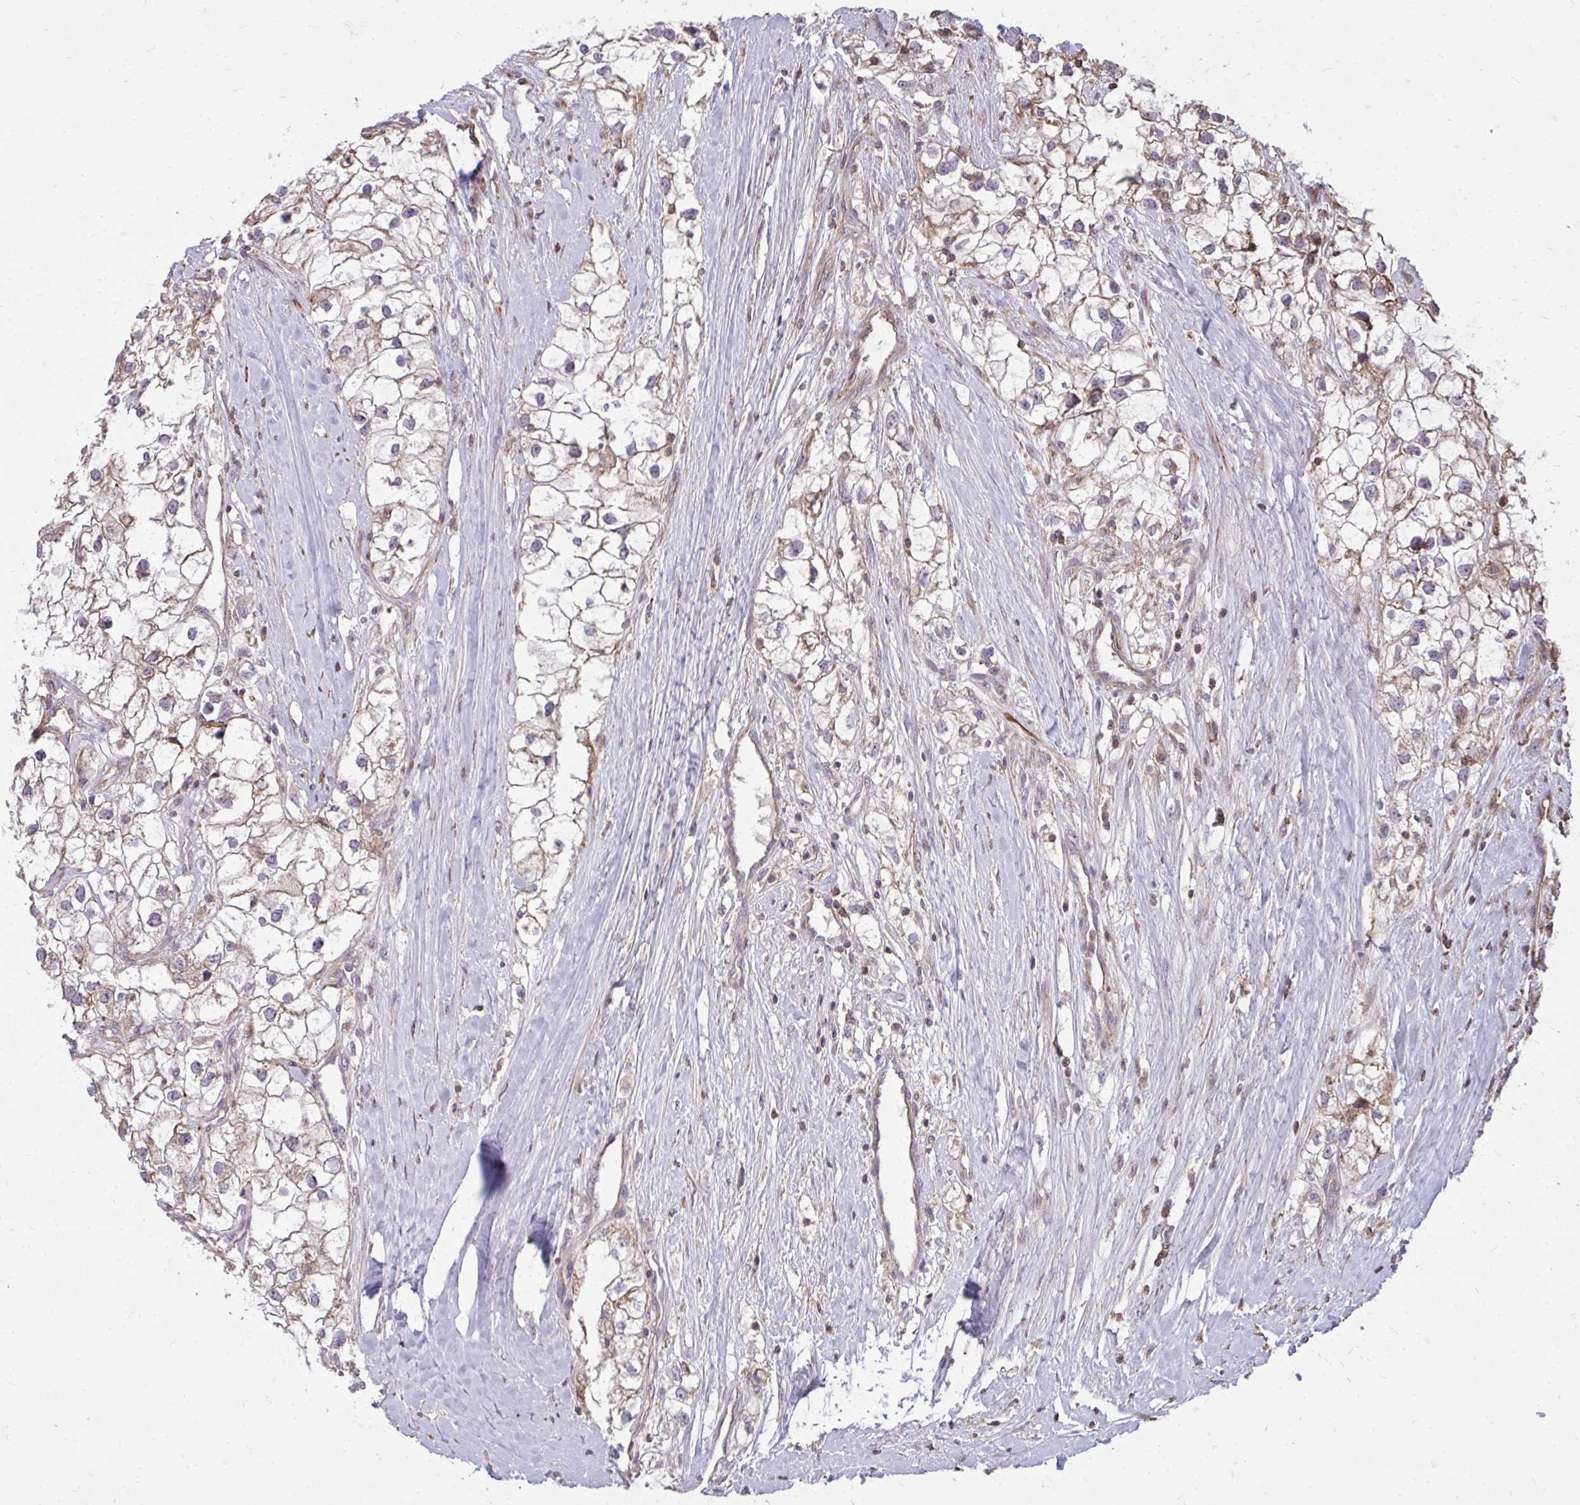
{"staining": {"intensity": "moderate", "quantity": "25%-75%", "location": "cytoplasmic/membranous"}, "tissue": "renal cancer", "cell_type": "Tumor cells", "image_type": "cancer", "snomed": [{"axis": "morphology", "description": "Adenocarcinoma, NOS"}, {"axis": "topography", "description": "Kidney"}], "caption": "Tumor cells exhibit medium levels of moderate cytoplasmic/membranous staining in about 25%-75% of cells in renal cancer. (IHC, brightfield microscopy, high magnification).", "gene": "SLC7A5", "patient": {"sex": "male", "age": 59}}